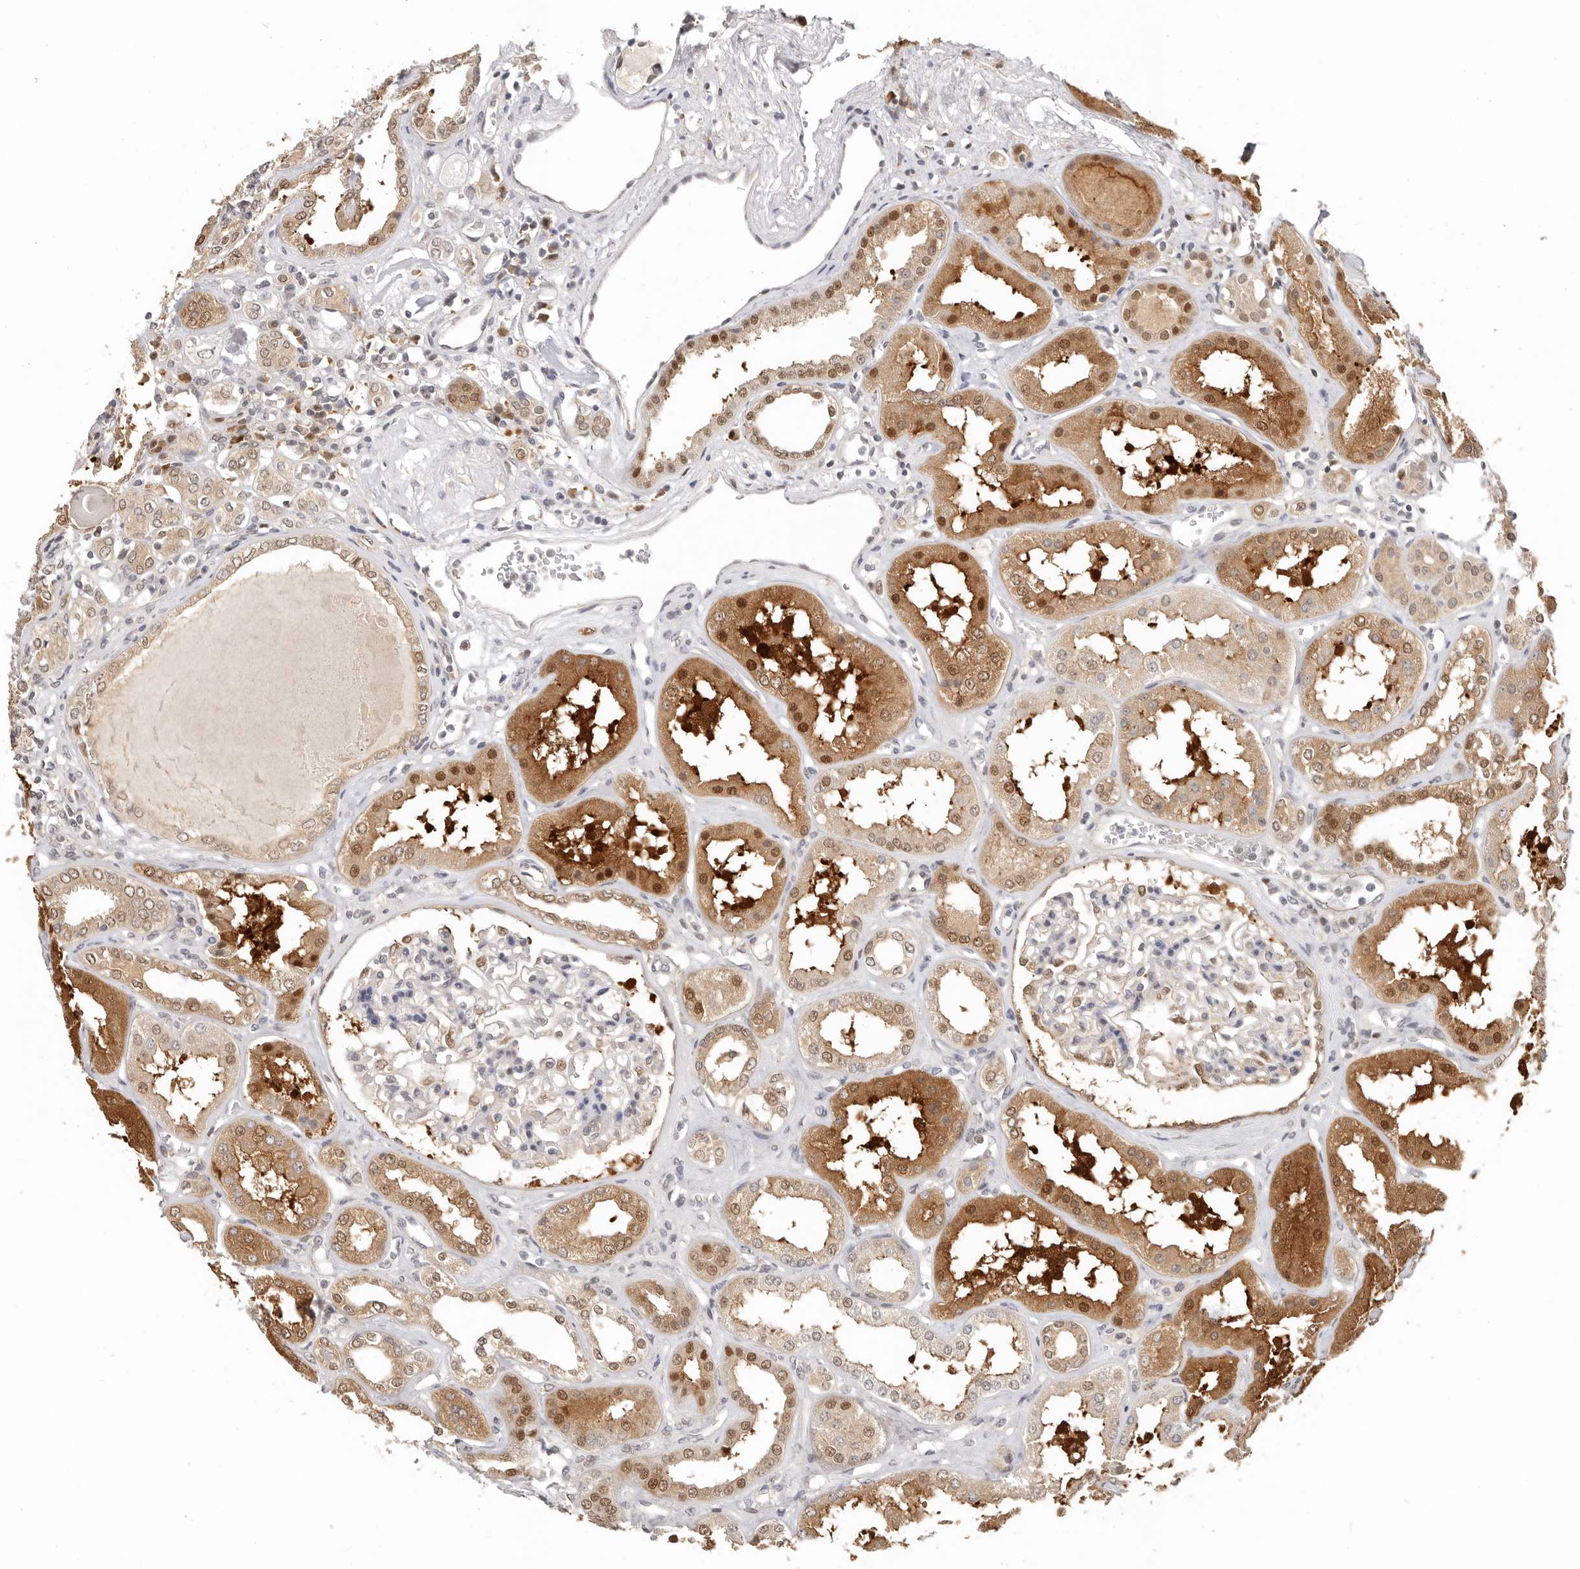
{"staining": {"intensity": "moderate", "quantity": "<25%", "location": "cytoplasmic/membranous,nuclear"}, "tissue": "kidney", "cell_type": "Cells in glomeruli", "image_type": "normal", "snomed": [{"axis": "morphology", "description": "Normal tissue, NOS"}, {"axis": "topography", "description": "Kidney"}], "caption": "An image of human kidney stained for a protein displays moderate cytoplasmic/membranous,nuclear brown staining in cells in glomeruli. (Brightfield microscopy of DAB IHC at high magnification).", "gene": "LARP7", "patient": {"sex": "female", "age": 56}}